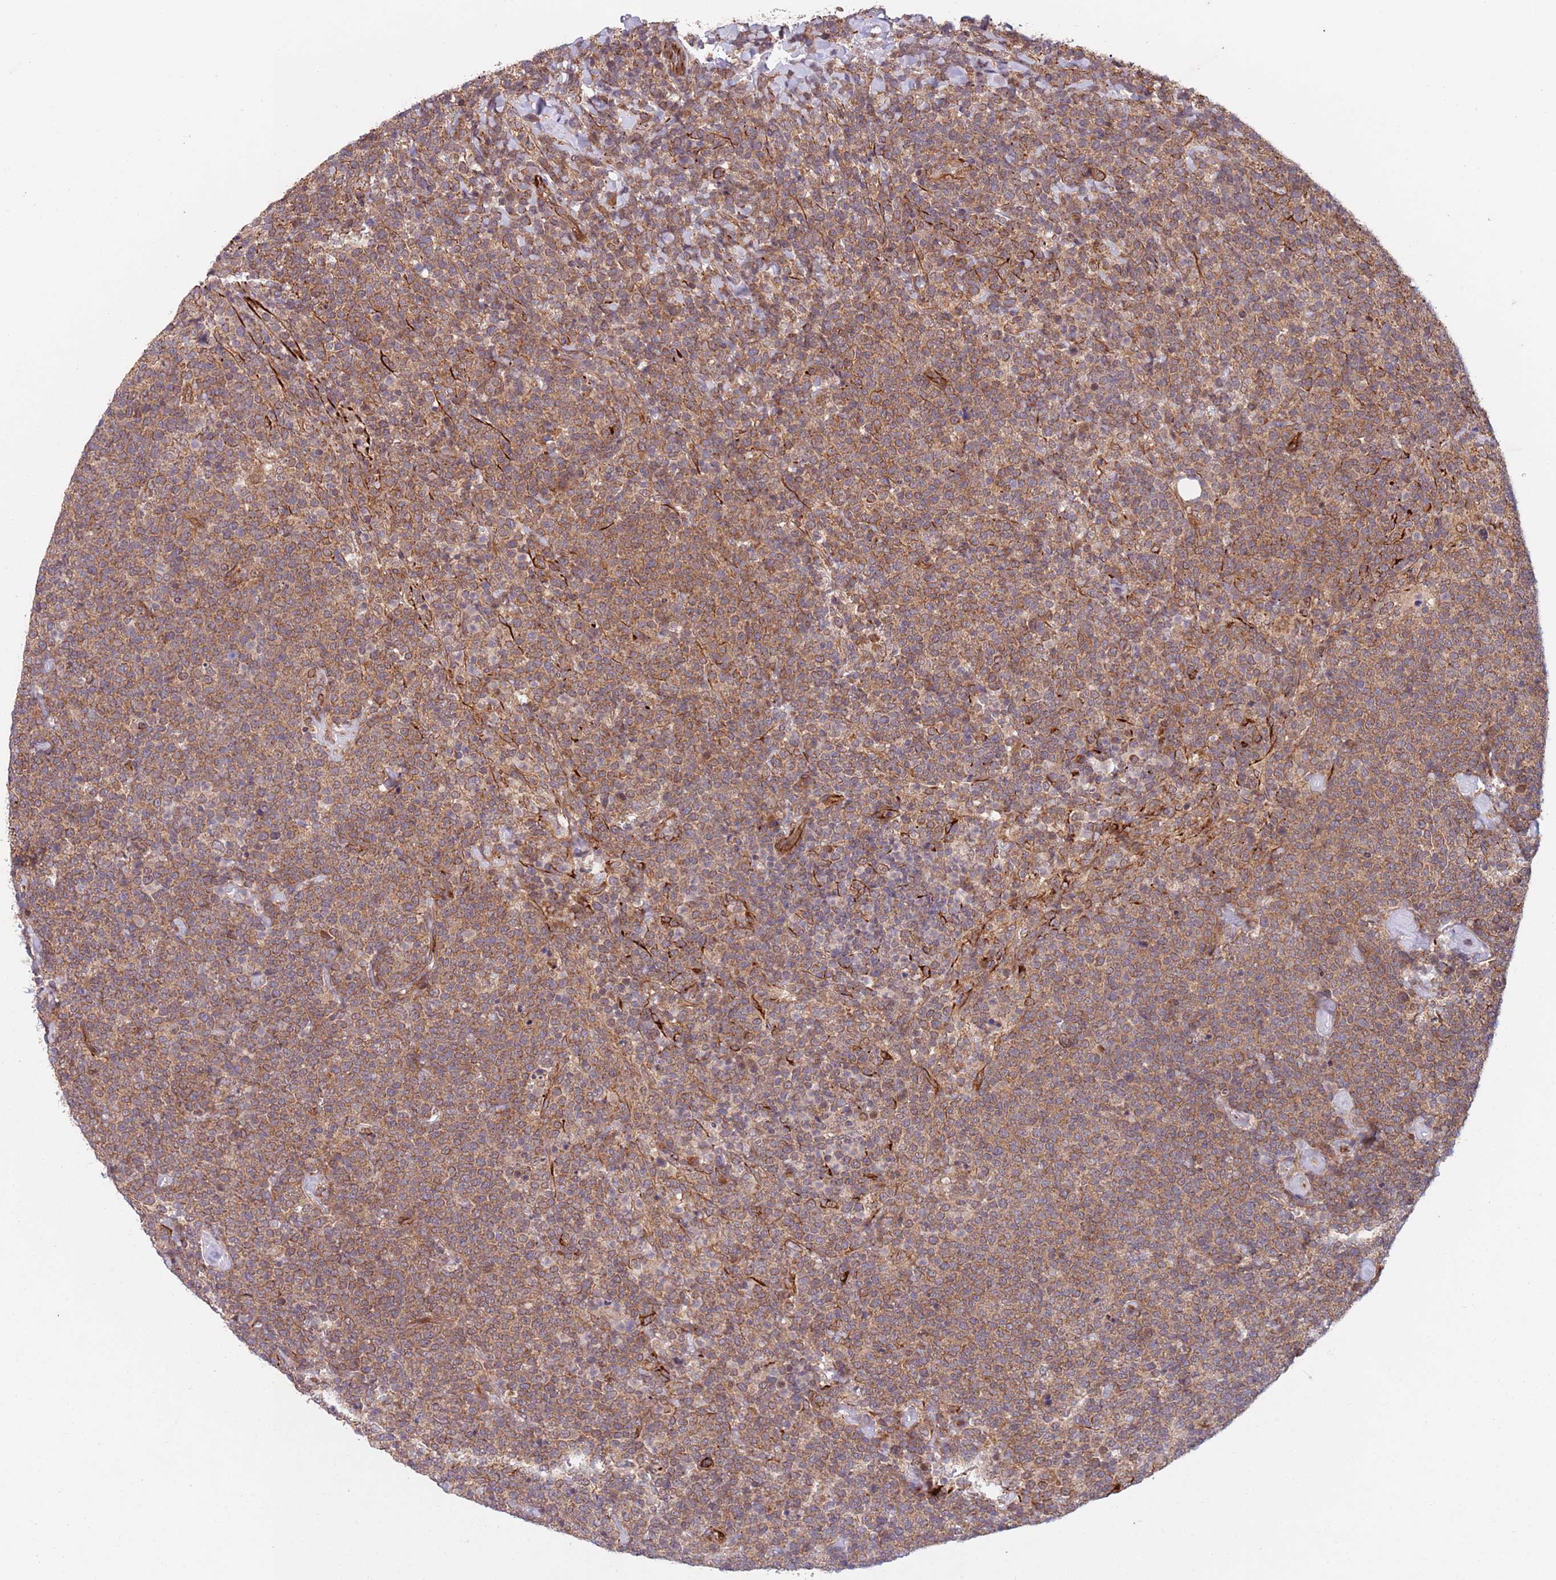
{"staining": {"intensity": "moderate", "quantity": ">75%", "location": "cytoplasmic/membranous"}, "tissue": "lymphoma", "cell_type": "Tumor cells", "image_type": "cancer", "snomed": [{"axis": "morphology", "description": "Malignant lymphoma, non-Hodgkin's type, High grade"}, {"axis": "topography", "description": "Lymph node"}], "caption": "An IHC micrograph of tumor tissue is shown. Protein staining in brown labels moderate cytoplasmic/membranous positivity in high-grade malignant lymphoma, non-Hodgkin's type within tumor cells.", "gene": "CHD9", "patient": {"sex": "male", "age": 61}}